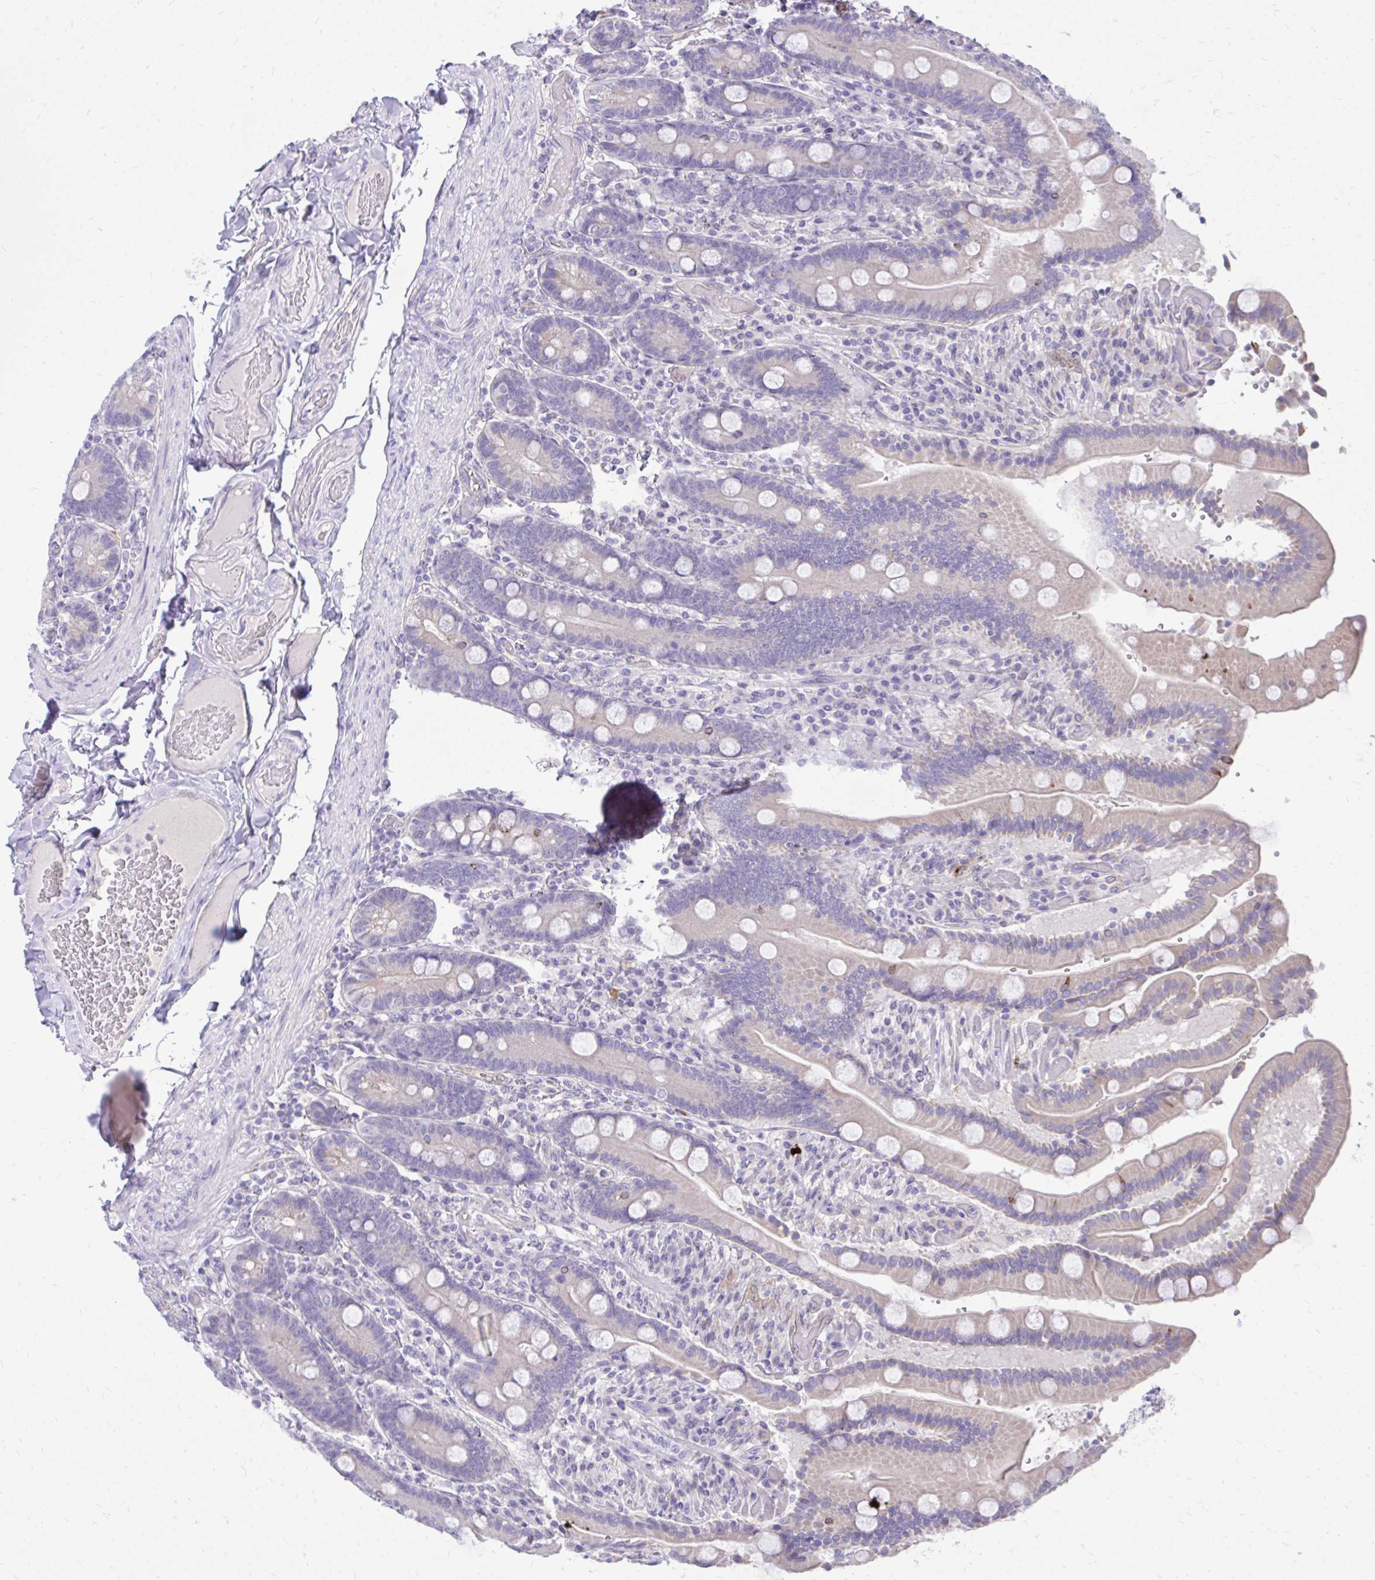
{"staining": {"intensity": "weak", "quantity": "25%-75%", "location": "cytoplasmic/membranous"}, "tissue": "duodenum", "cell_type": "Glandular cells", "image_type": "normal", "snomed": [{"axis": "morphology", "description": "Normal tissue, NOS"}, {"axis": "topography", "description": "Duodenum"}], "caption": "Immunohistochemistry (DAB) staining of benign duodenum displays weak cytoplasmic/membranous protein positivity in about 25%-75% of glandular cells.", "gene": "NNMT", "patient": {"sex": "female", "age": 62}}